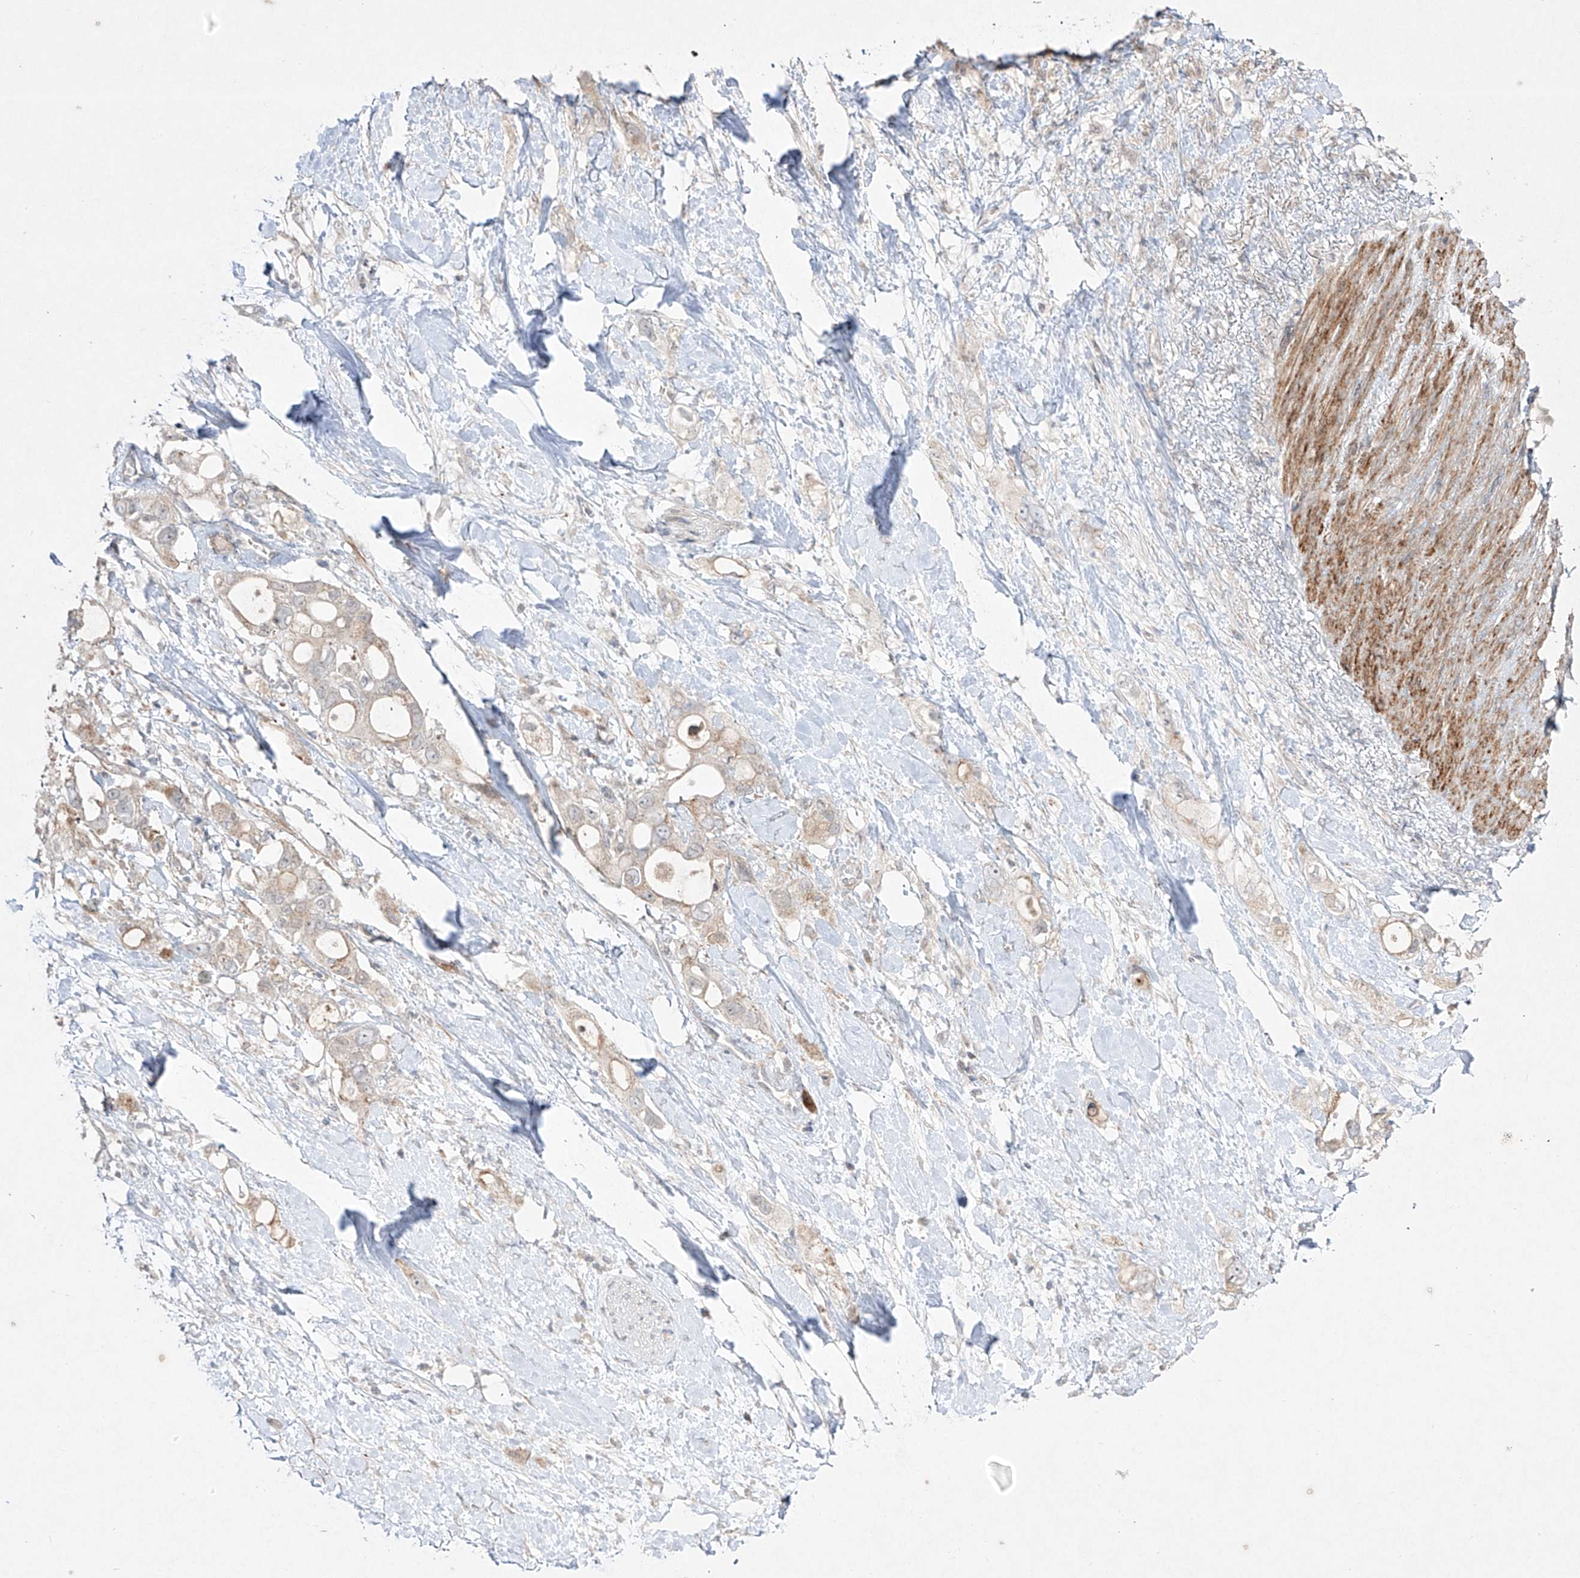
{"staining": {"intensity": "weak", "quantity": "<25%", "location": "cytoplasmic/membranous"}, "tissue": "pancreatic cancer", "cell_type": "Tumor cells", "image_type": "cancer", "snomed": [{"axis": "morphology", "description": "Adenocarcinoma, NOS"}, {"axis": "topography", "description": "Pancreas"}], "caption": "Immunohistochemical staining of human adenocarcinoma (pancreatic) displays no significant expression in tumor cells.", "gene": "KDM1B", "patient": {"sex": "female", "age": 56}}